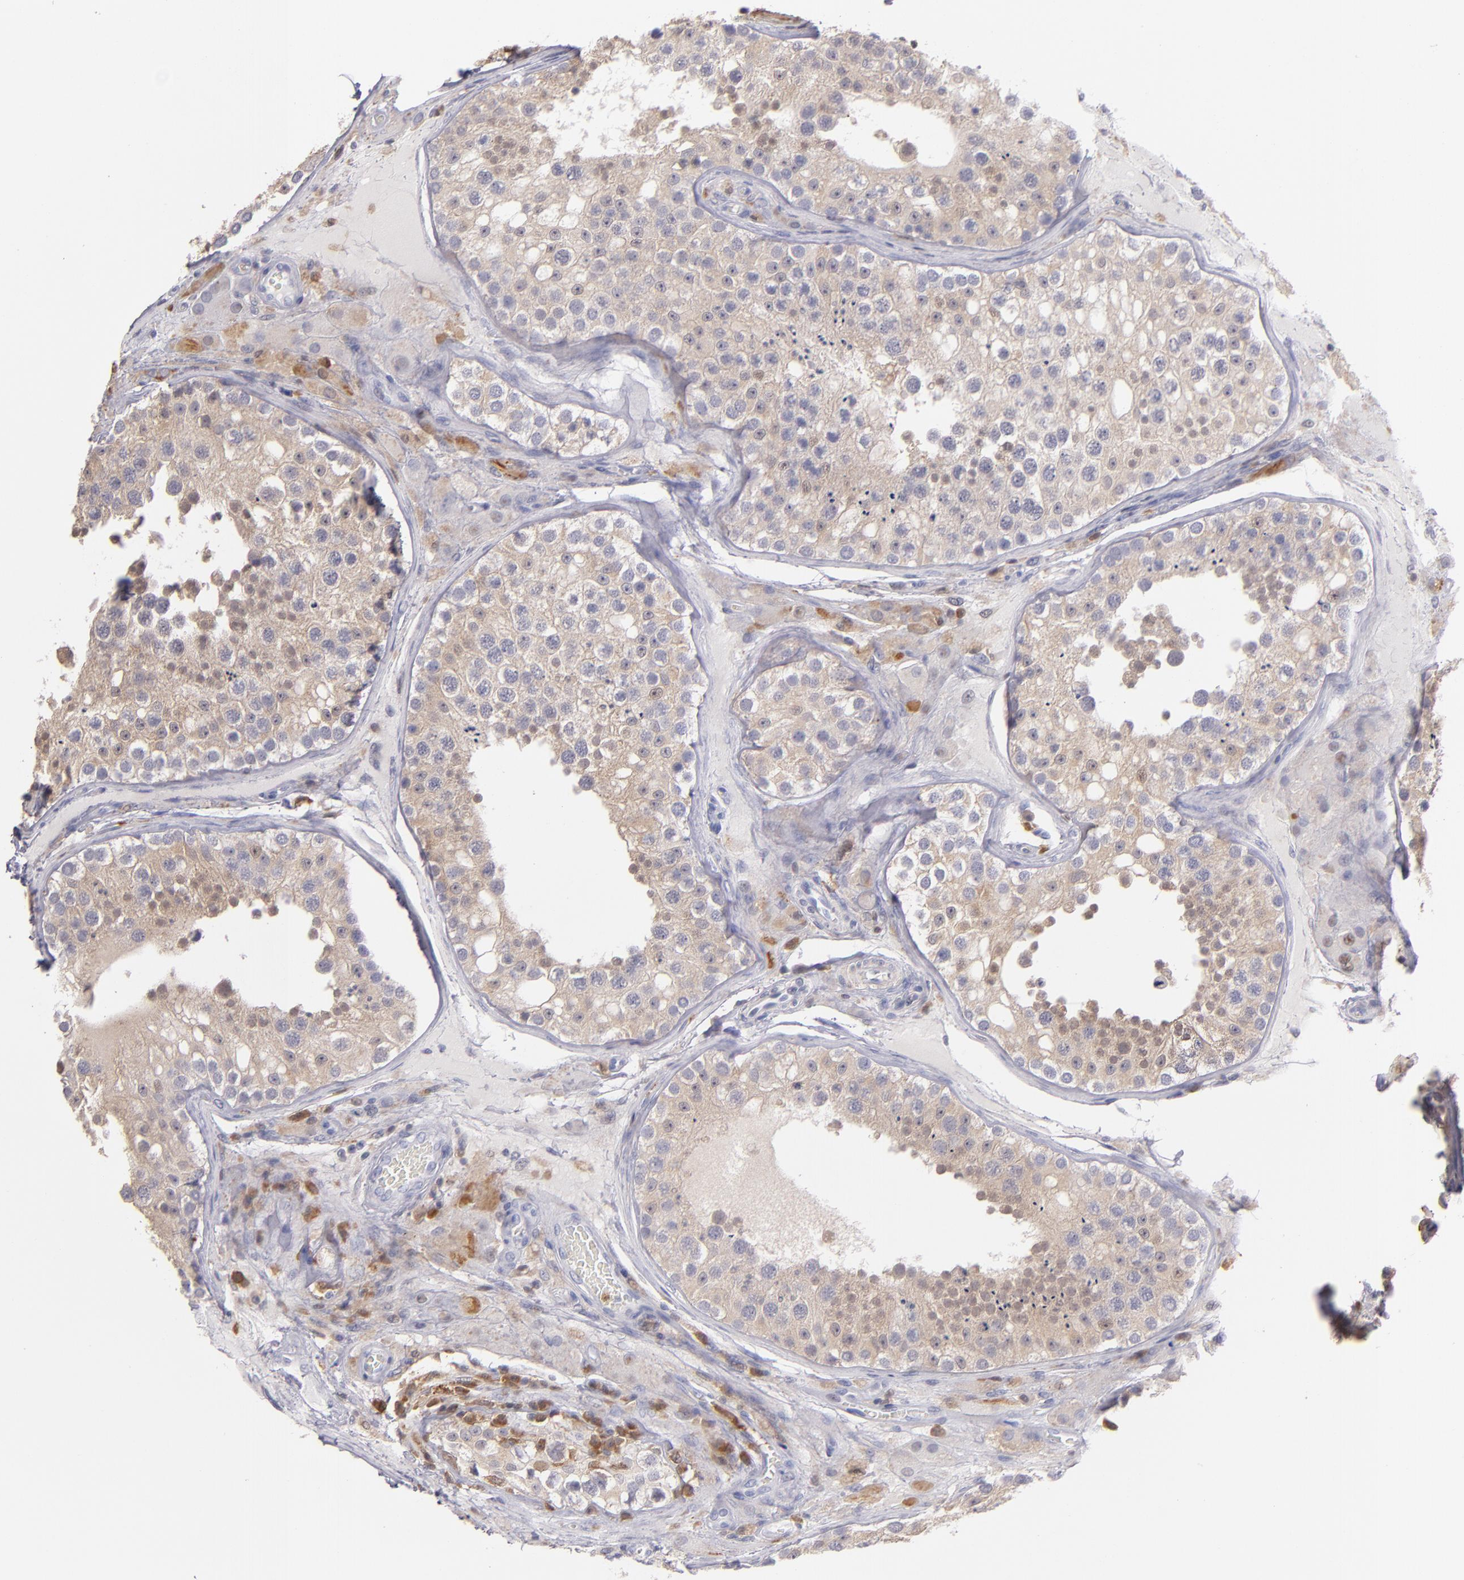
{"staining": {"intensity": "weak", "quantity": "25%-75%", "location": "cytoplasmic/membranous"}, "tissue": "testis", "cell_type": "Cells in seminiferous ducts", "image_type": "normal", "snomed": [{"axis": "morphology", "description": "Normal tissue, NOS"}, {"axis": "topography", "description": "Testis"}], "caption": "Benign testis was stained to show a protein in brown. There is low levels of weak cytoplasmic/membranous expression in about 25%-75% of cells in seminiferous ducts. (Brightfield microscopy of DAB IHC at high magnification).", "gene": "PRKCD", "patient": {"sex": "male", "age": 26}}